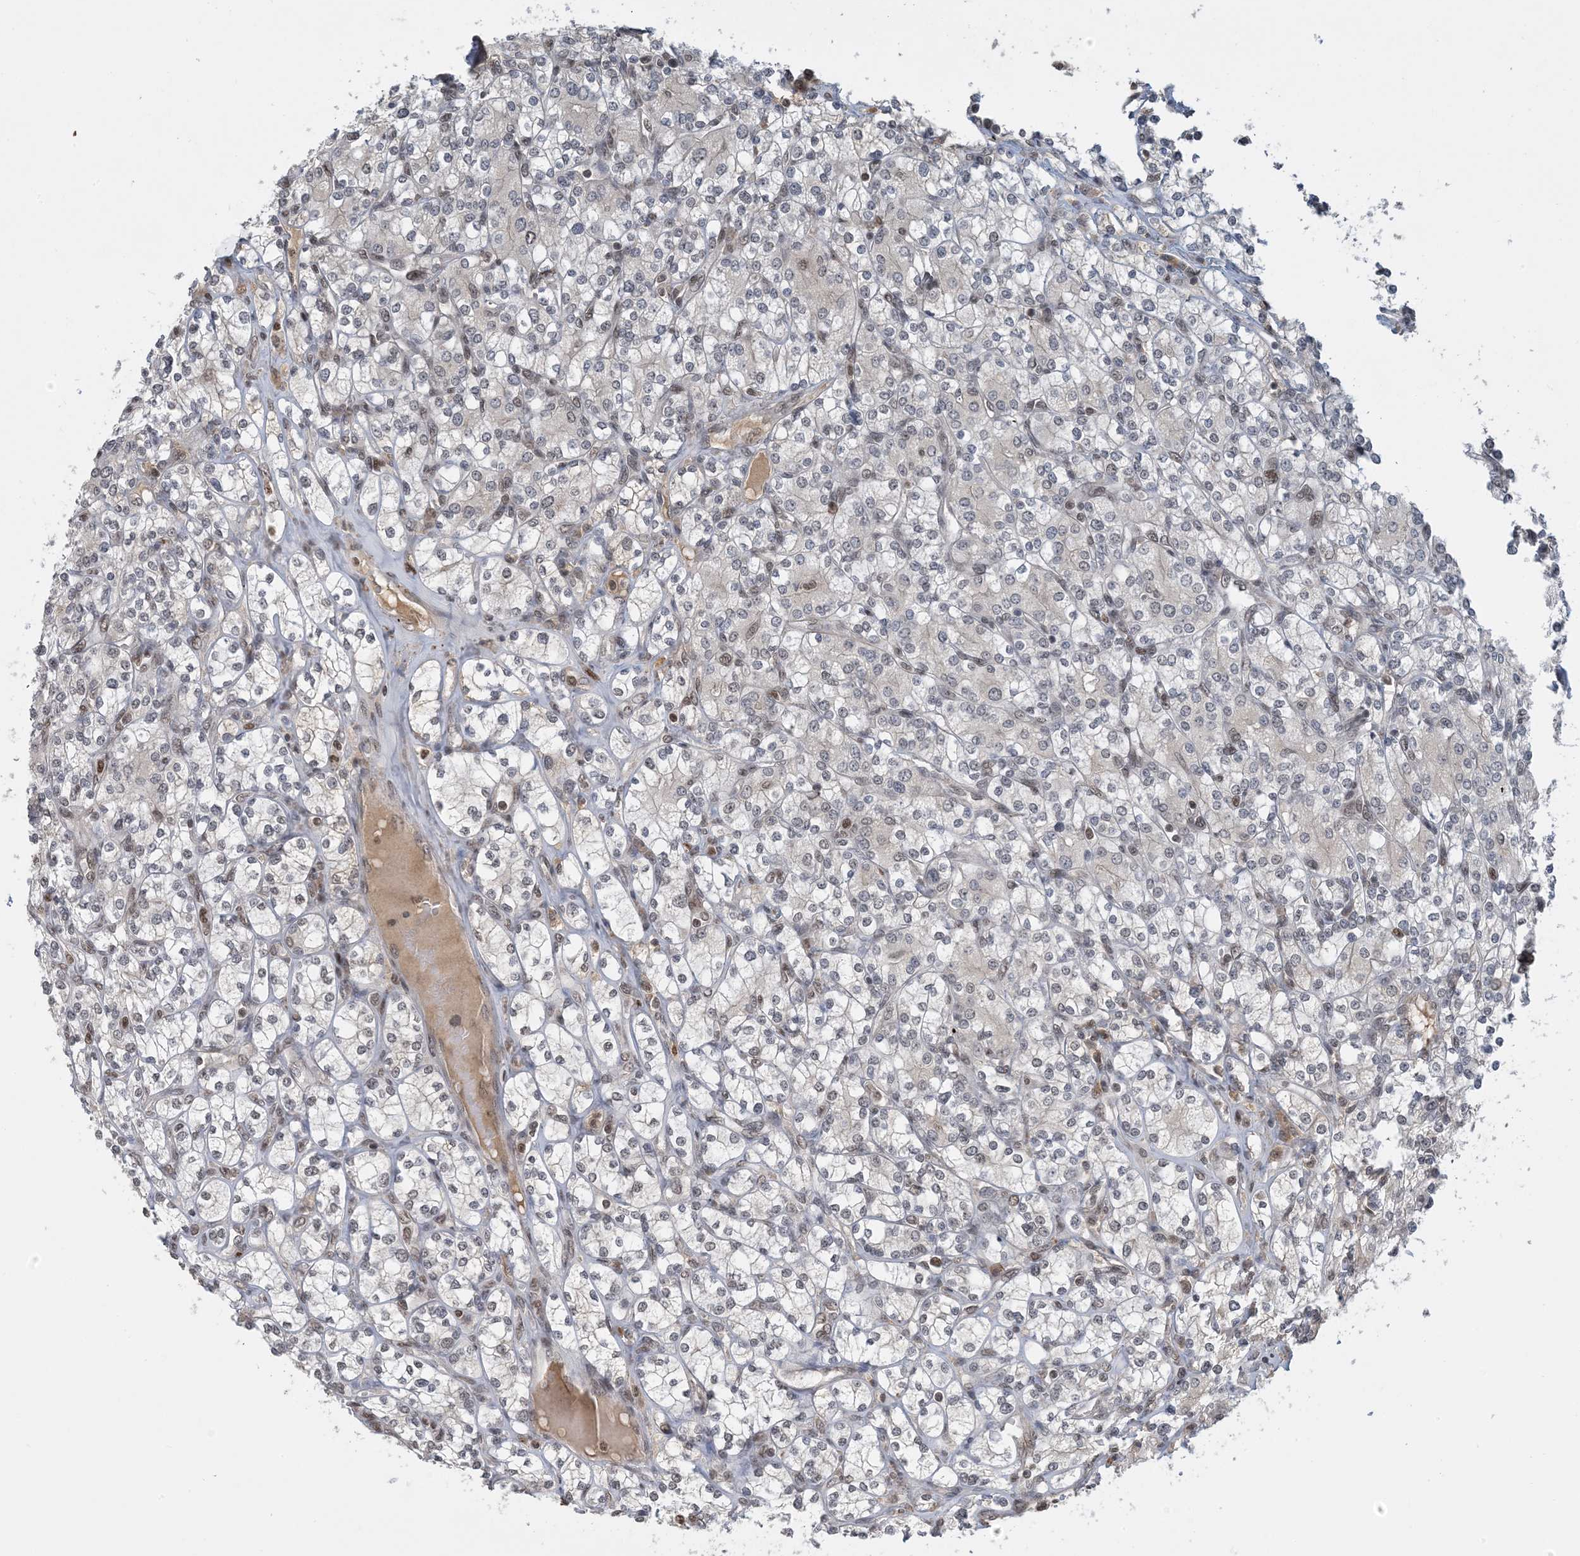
{"staining": {"intensity": "negative", "quantity": "none", "location": "none"}, "tissue": "renal cancer", "cell_type": "Tumor cells", "image_type": "cancer", "snomed": [{"axis": "morphology", "description": "Adenocarcinoma, NOS"}, {"axis": "topography", "description": "Kidney"}], "caption": "High magnification brightfield microscopy of renal adenocarcinoma stained with DAB (brown) and counterstained with hematoxylin (blue): tumor cells show no significant staining. The staining is performed using DAB (3,3'-diaminobenzidine) brown chromogen with nuclei counter-stained in using hematoxylin.", "gene": "ACYP2", "patient": {"sex": "male", "age": 77}}